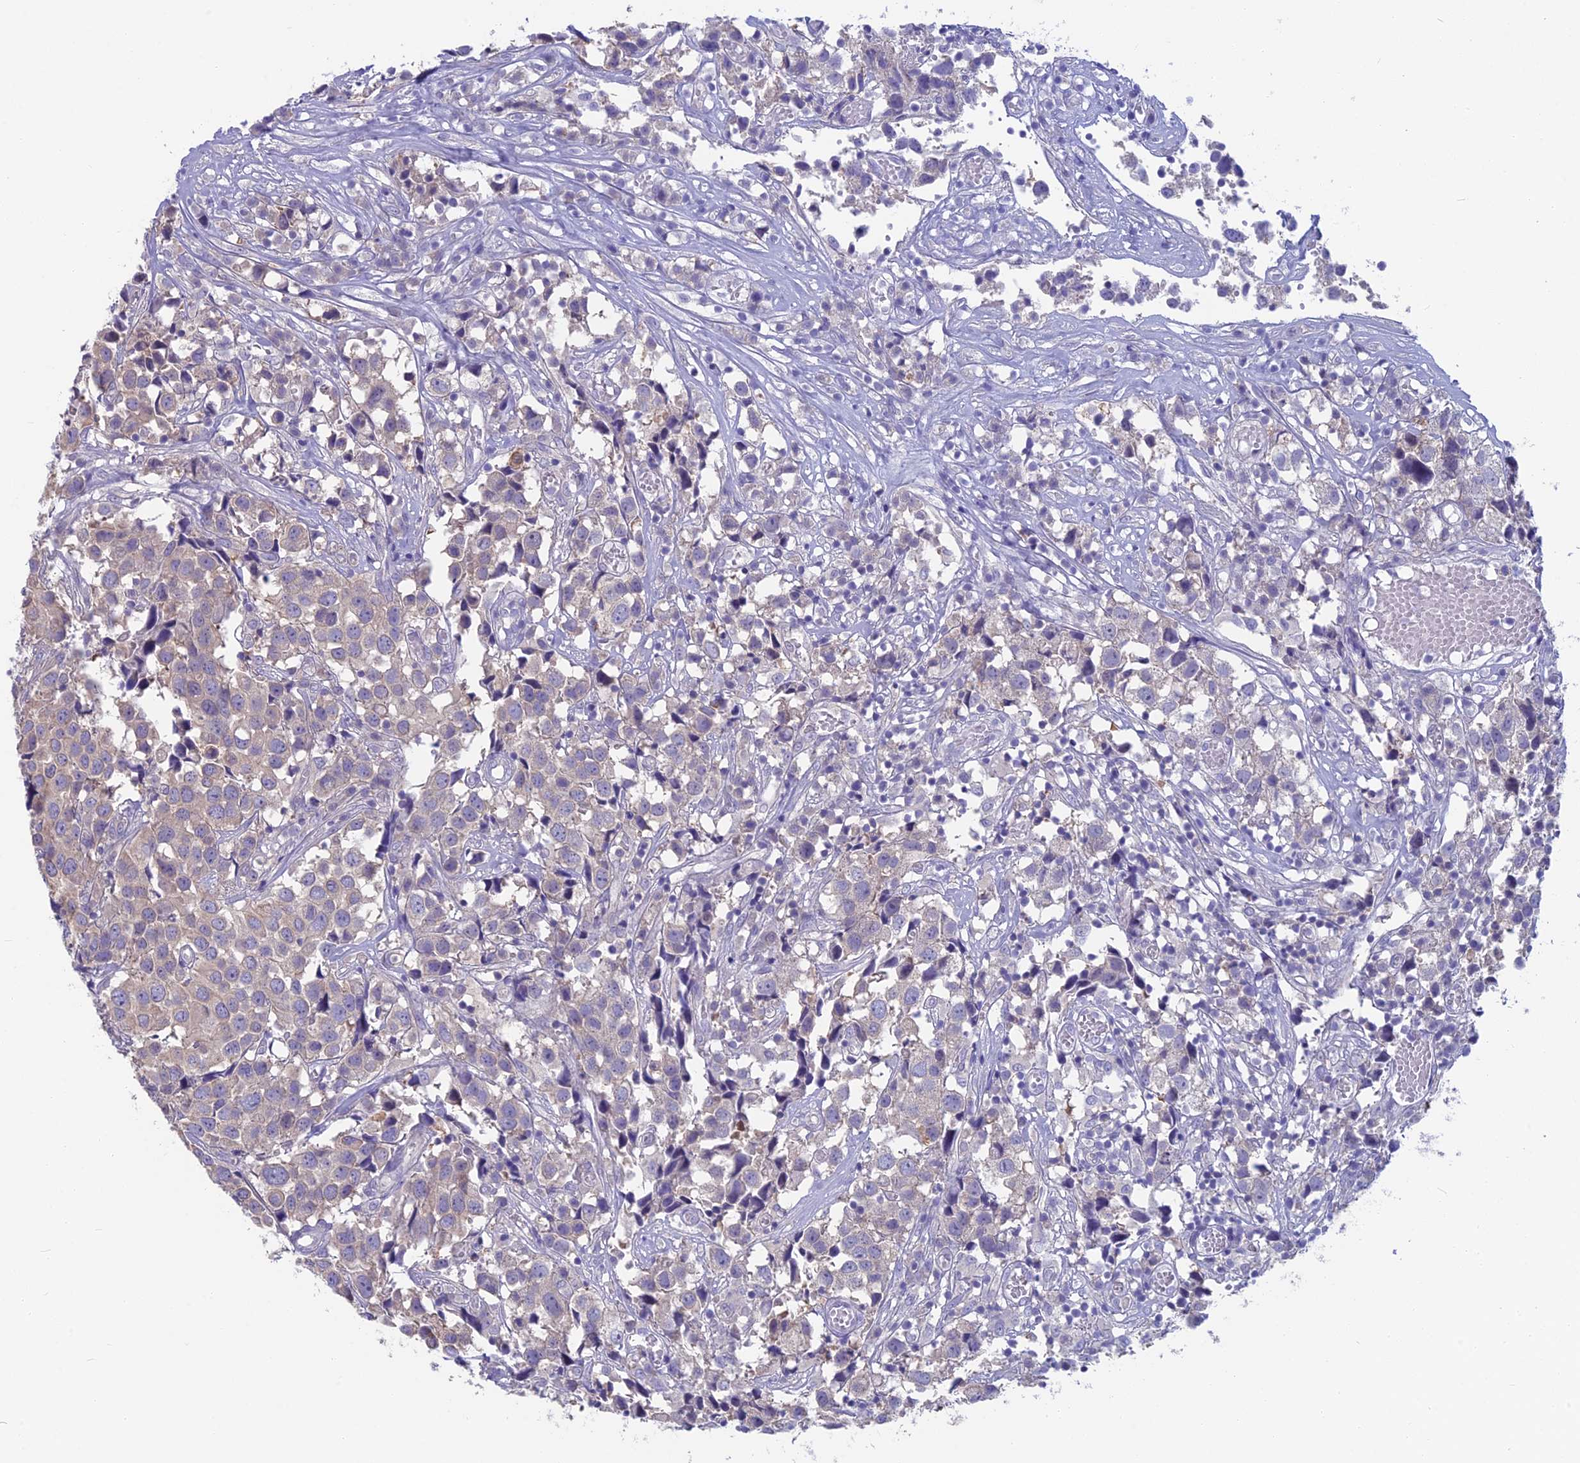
{"staining": {"intensity": "negative", "quantity": "none", "location": "none"}, "tissue": "urothelial cancer", "cell_type": "Tumor cells", "image_type": "cancer", "snomed": [{"axis": "morphology", "description": "Urothelial carcinoma, High grade"}, {"axis": "topography", "description": "Urinary bladder"}], "caption": "An image of high-grade urothelial carcinoma stained for a protein reveals no brown staining in tumor cells.", "gene": "SNAP91", "patient": {"sex": "female", "age": 75}}